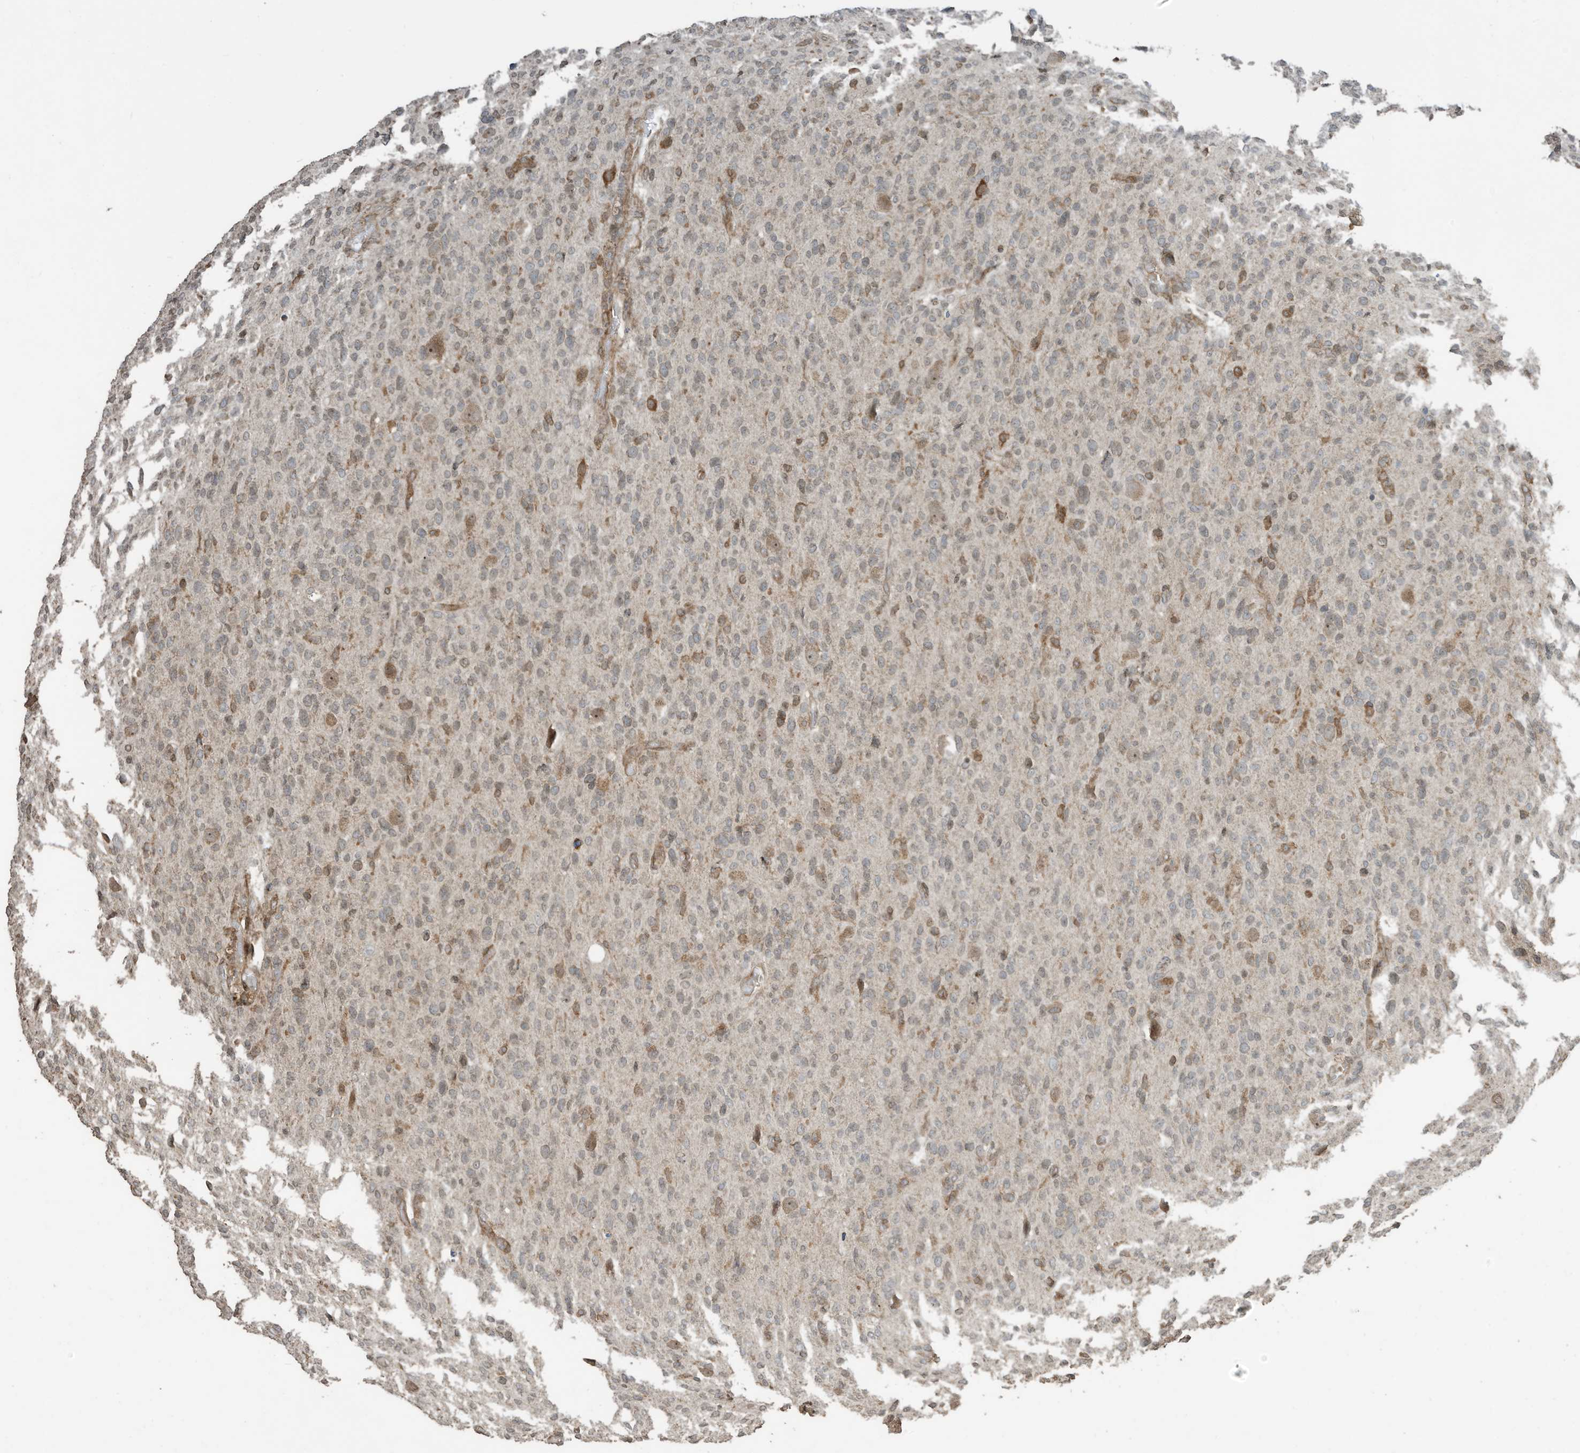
{"staining": {"intensity": "moderate", "quantity": "<25%", "location": "cytoplasmic/membranous"}, "tissue": "glioma", "cell_type": "Tumor cells", "image_type": "cancer", "snomed": [{"axis": "morphology", "description": "Glioma, malignant, High grade"}, {"axis": "topography", "description": "Brain"}], "caption": "Glioma tissue demonstrates moderate cytoplasmic/membranous staining in approximately <25% of tumor cells, visualized by immunohistochemistry.", "gene": "ZNF653", "patient": {"sex": "female", "age": 57}}